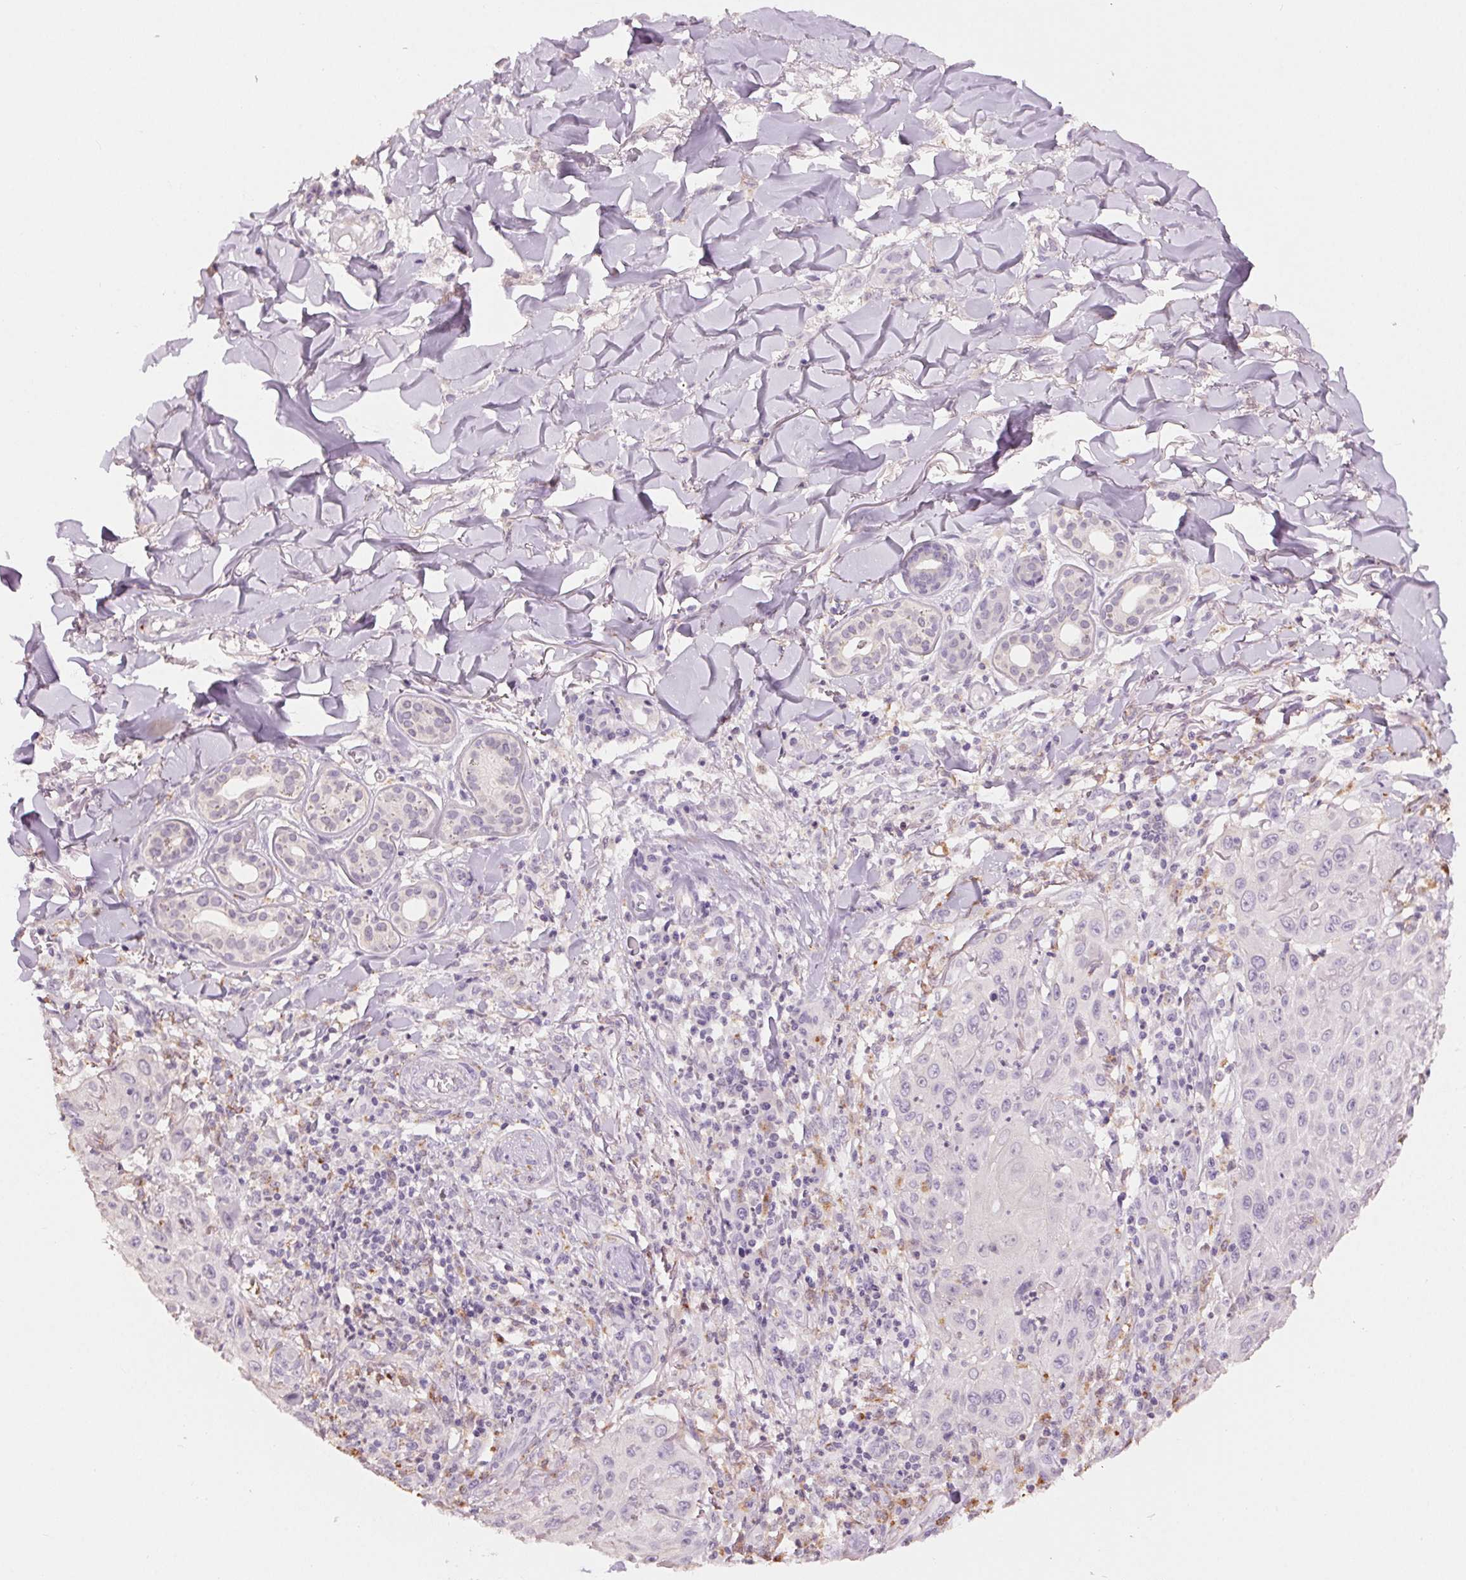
{"staining": {"intensity": "negative", "quantity": "none", "location": "none"}, "tissue": "skin cancer", "cell_type": "Tumor cells", "image_type": "cancer", "snomed": [{"axis": "morphology", "description": "Squamous cell carcinoma, NOS"}, {"axis": "topography", "description": "Skin"}], "caption": "Skin cancer (squamous cell carcinoma) was stained to show a protein in brown. There is no significant staining in tumor cells.", "gene": "MPO", "patient": {"sex": "male", "age": 75}}